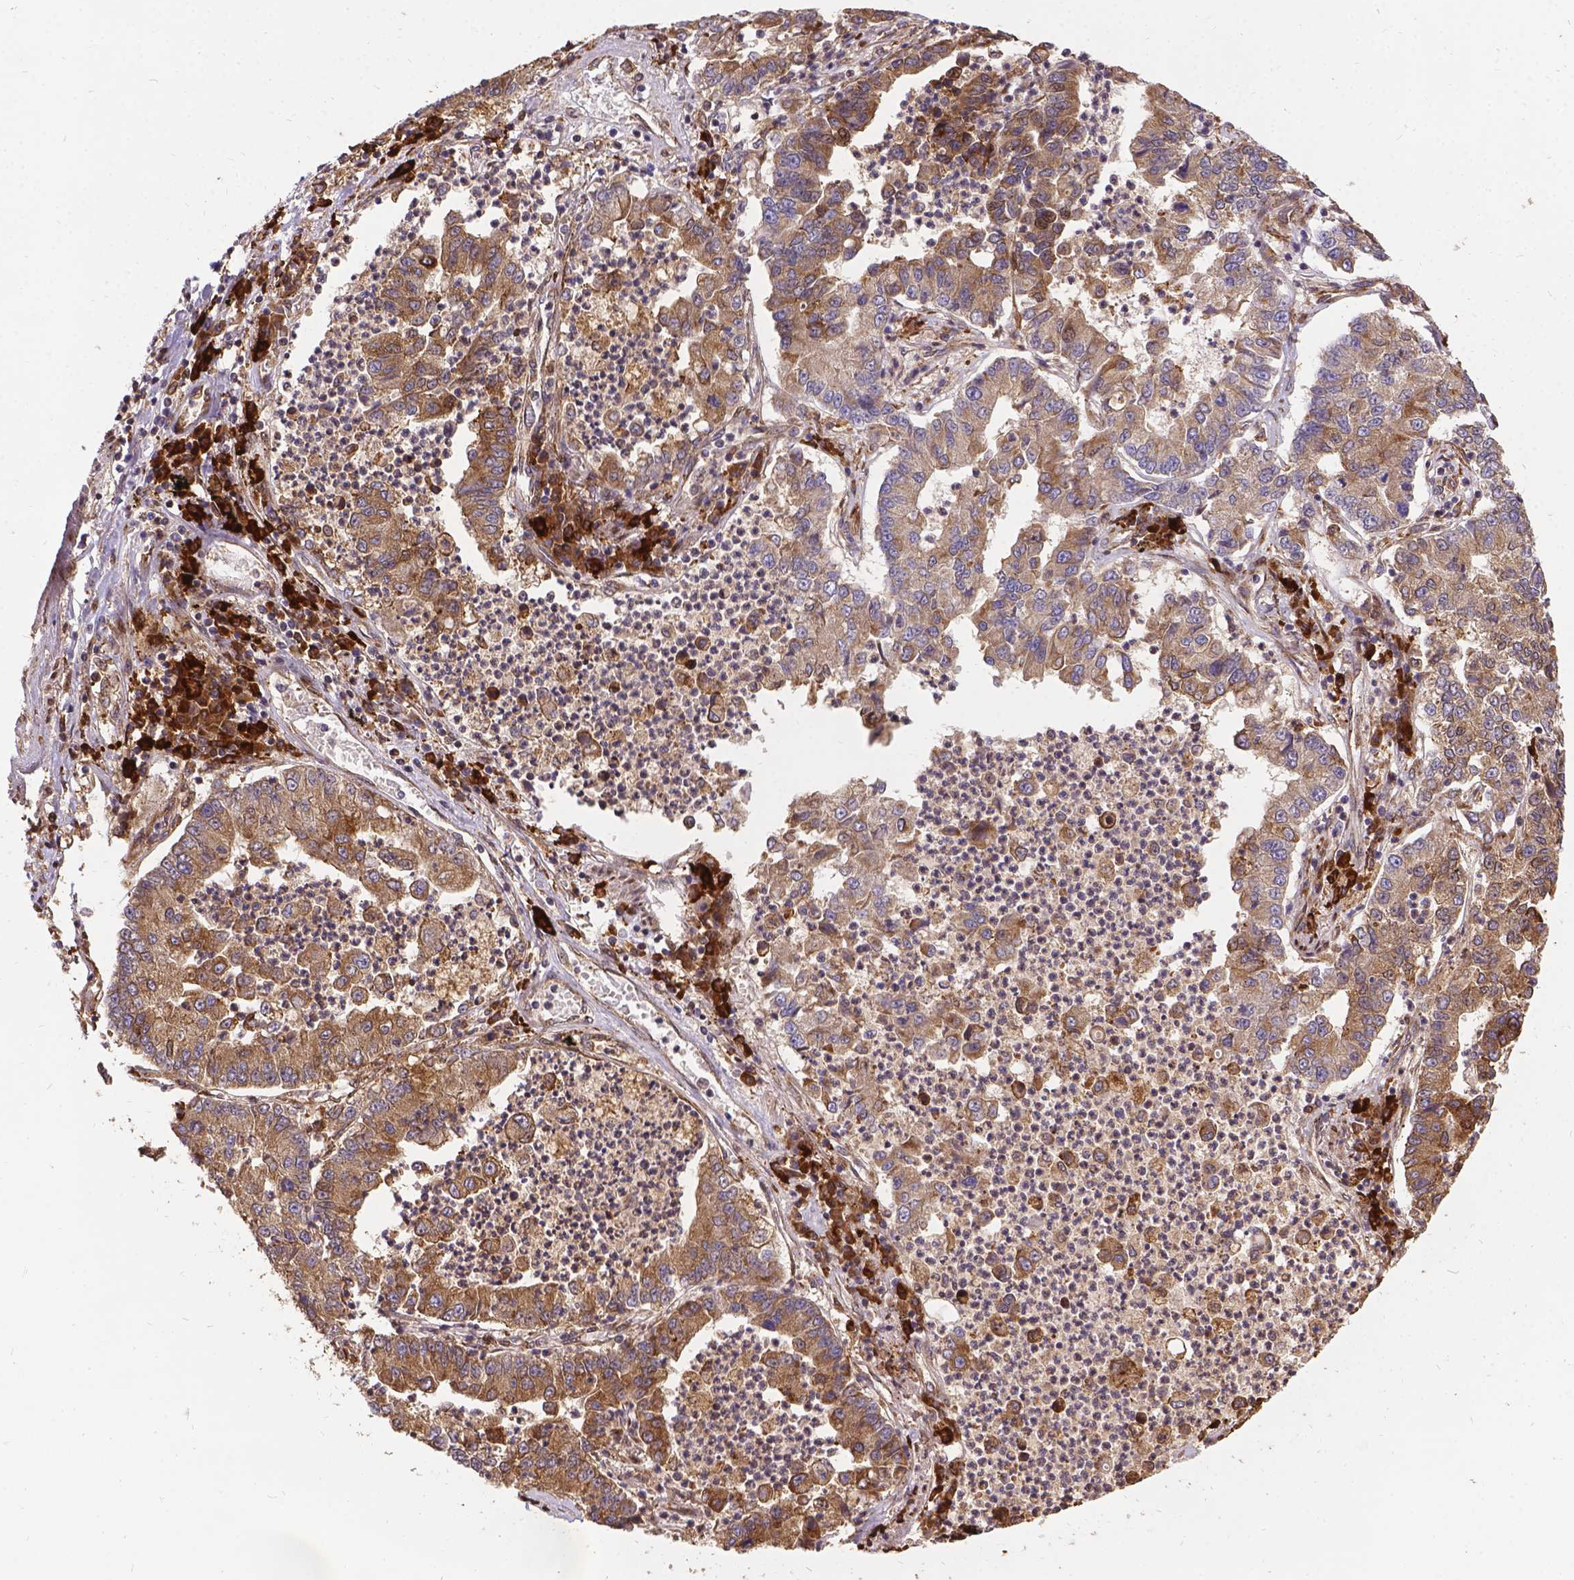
{"staining": {"intensity": "weak", "quantity": ">75%", "location": "cytoplasmic/membranous"}, "tissue": "lung cancer", "cell_type": "Tumor cells", "image_type": "cancer", "snomed": [{"axis": "morphology", "description": "Adenocarcinoma, NOS"}, {"axis": "topography", "description": "Lung"}], "caption": "A high-resolution photomicrograph shows IHC staining of adenocarcinoma (lung), which demonstrates weak cytoplasmic/membranous positivity in about >75% of tumor cells.", "gene": "DENND6A", "patient": {"sex": "female", "age": 57}}